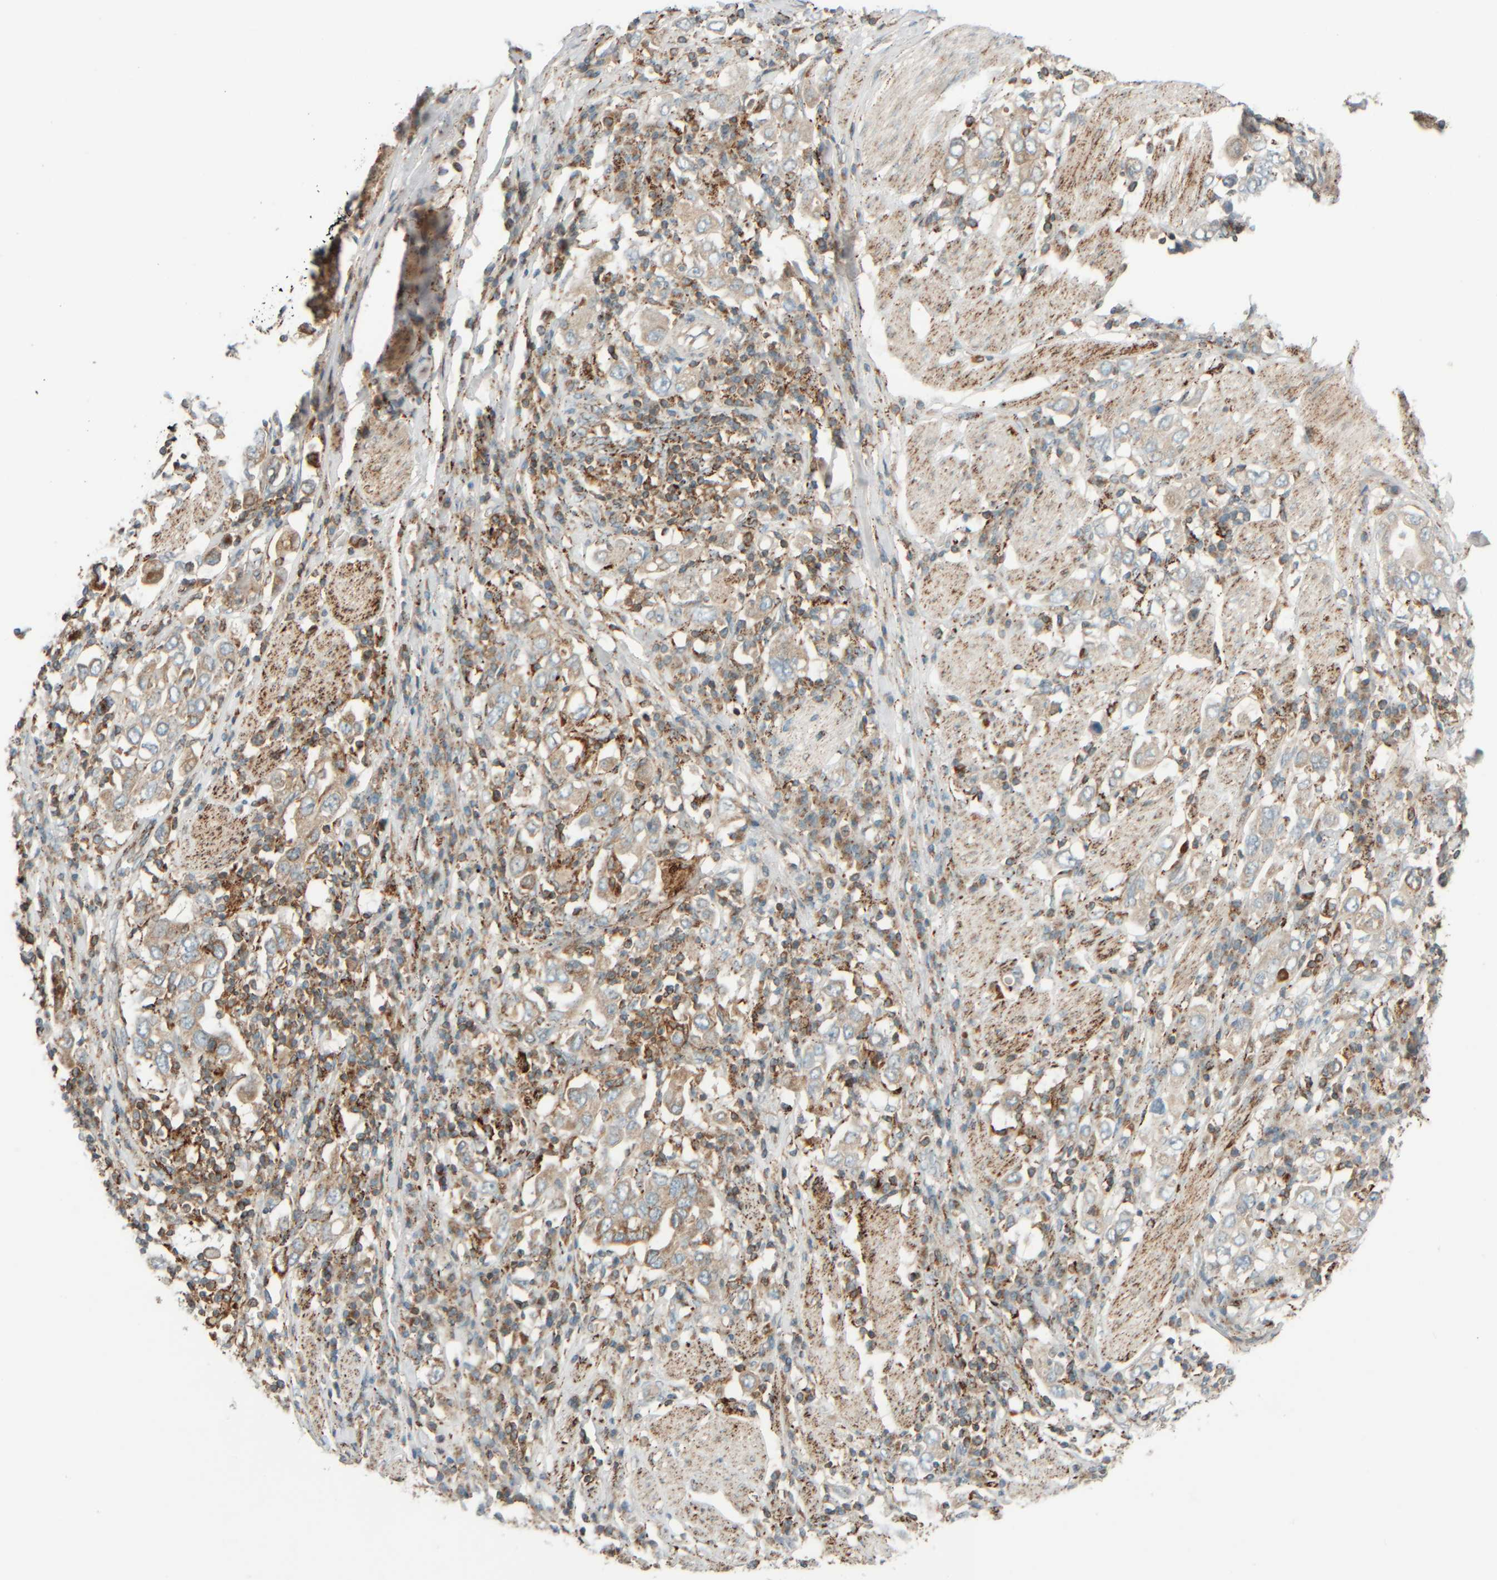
{"staining": {"intensity": "weak", "quantity": ">75%", "location": "cytoplasmic/membranous"}, "tissue": "stomach cancer", "cell_type": "Tumor cells", "image_type": "cancer", "snomed": [{"axis": "morphology", "description": "Adenocarcinoma, NOS"}, {"axis": "topography", "description": "Stomach, upper"}], "caption": "Tumor cells display low levels of weak cytoplasmic/membranous positivity in approximately >75% of cells in human stomach cancer (adenocarcinoma). The staining was performed using DAB (3,3'-diaminobenzidine), with brown indicating positive protein expression. Nuclei are stained blue with hematoxylin.", "gene": "SPAG5", "patient": {"sex": "male", "age": 62}}